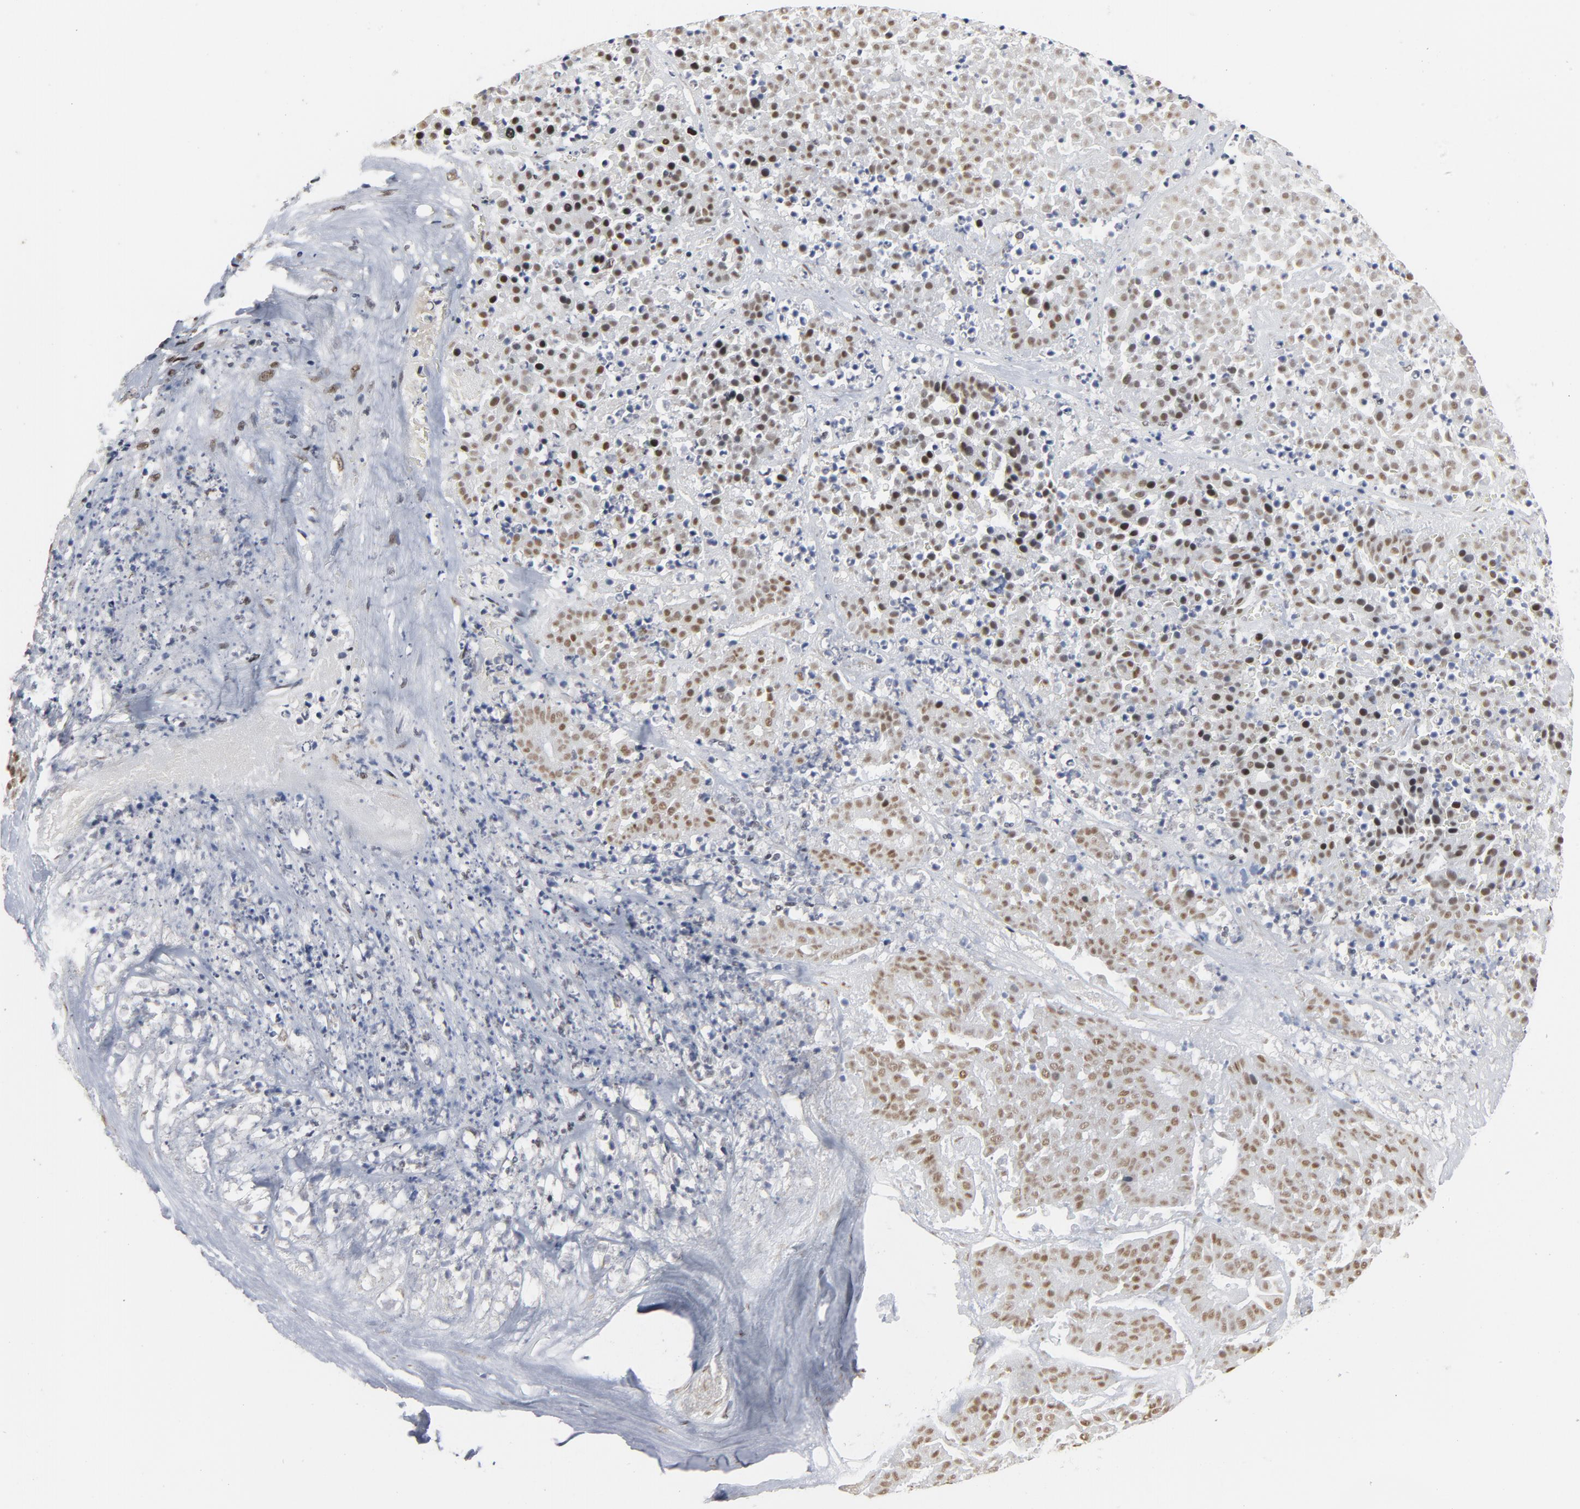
{"staining": {"intensity": "moderate", "quantity": ">75%", "location": "nuclear"}, "tissue": "pancreatic cancer", "cell_type": "Tumor cells", "image_type": "cancer", "snomed": [{"axis": "morphology", "description": "Adenocarcinoma, NOS"}, {"axis": "topography", "description": "Pancreas"}], "caption": "Immunohistochemistry (IHC) of human adenocarcinoma (pancreatic) exhibits medium levels of moderate nuclear staining in approximately >75% of tumor cells.", "gene": "MRE11", "patient": {"sex": "male", "age": 50}}